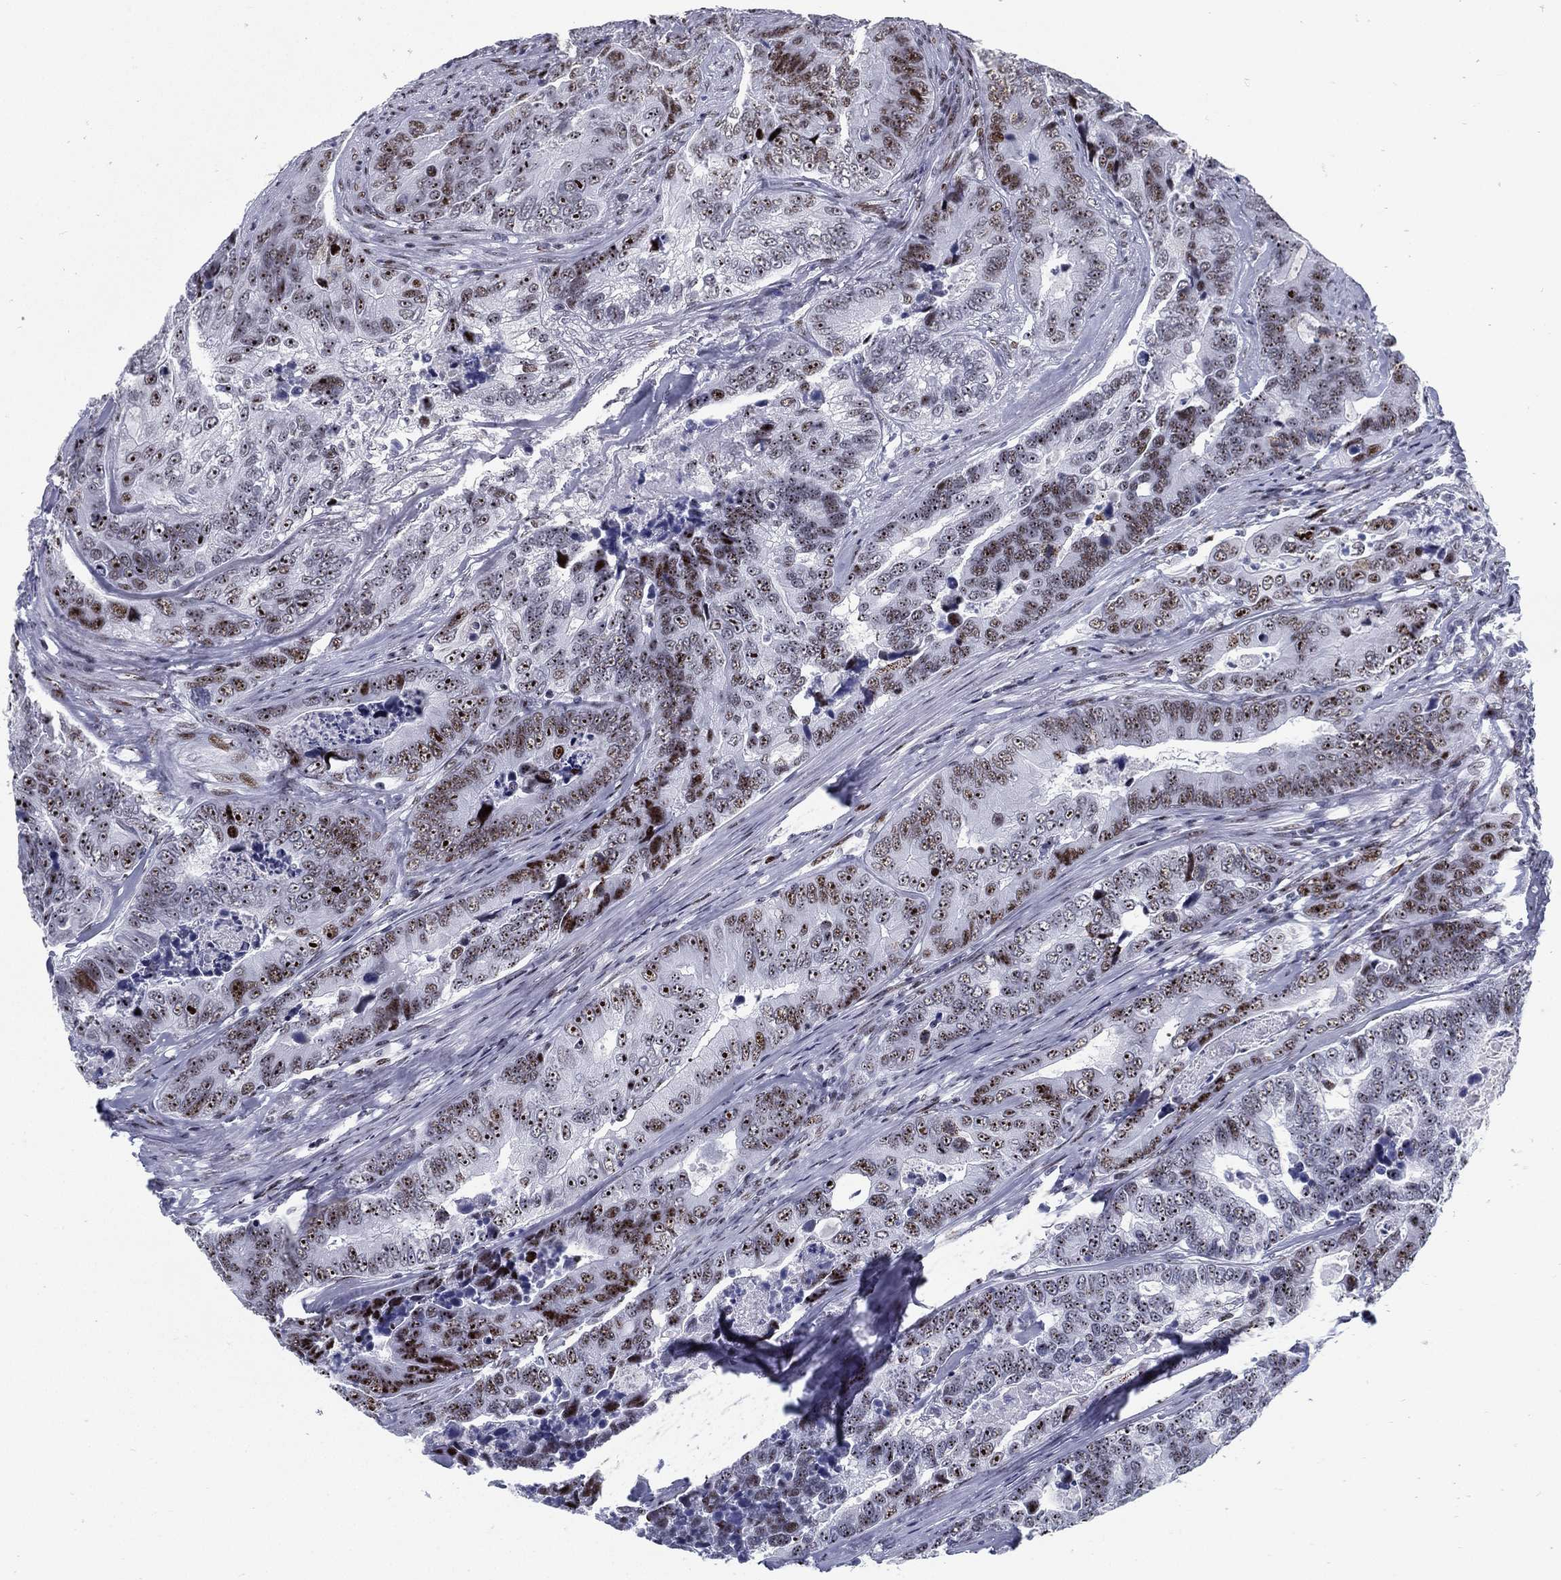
{"staining": {"intensity": "strong", "quantity": "<25%", "location": "nuclear"}, "tissue": "colorectal cancer", "cell_type": "Tumor cells", "image_type": "cancer", "snomed": [{"axis": "morphology", "description": "Adenocarcinoma, NOS"}, {"axis": "topography", "description": "Colon"}], "caption": "A histopathology image of human colorectal adenocarcinoma stained for a protein reveals strong nuclear brown staining in tumor cells. (Brightfield microscopy of DAB IHC at high magnification).", "gene": "CYB561D2", "patient": {"sex": "female", "age": 72}}